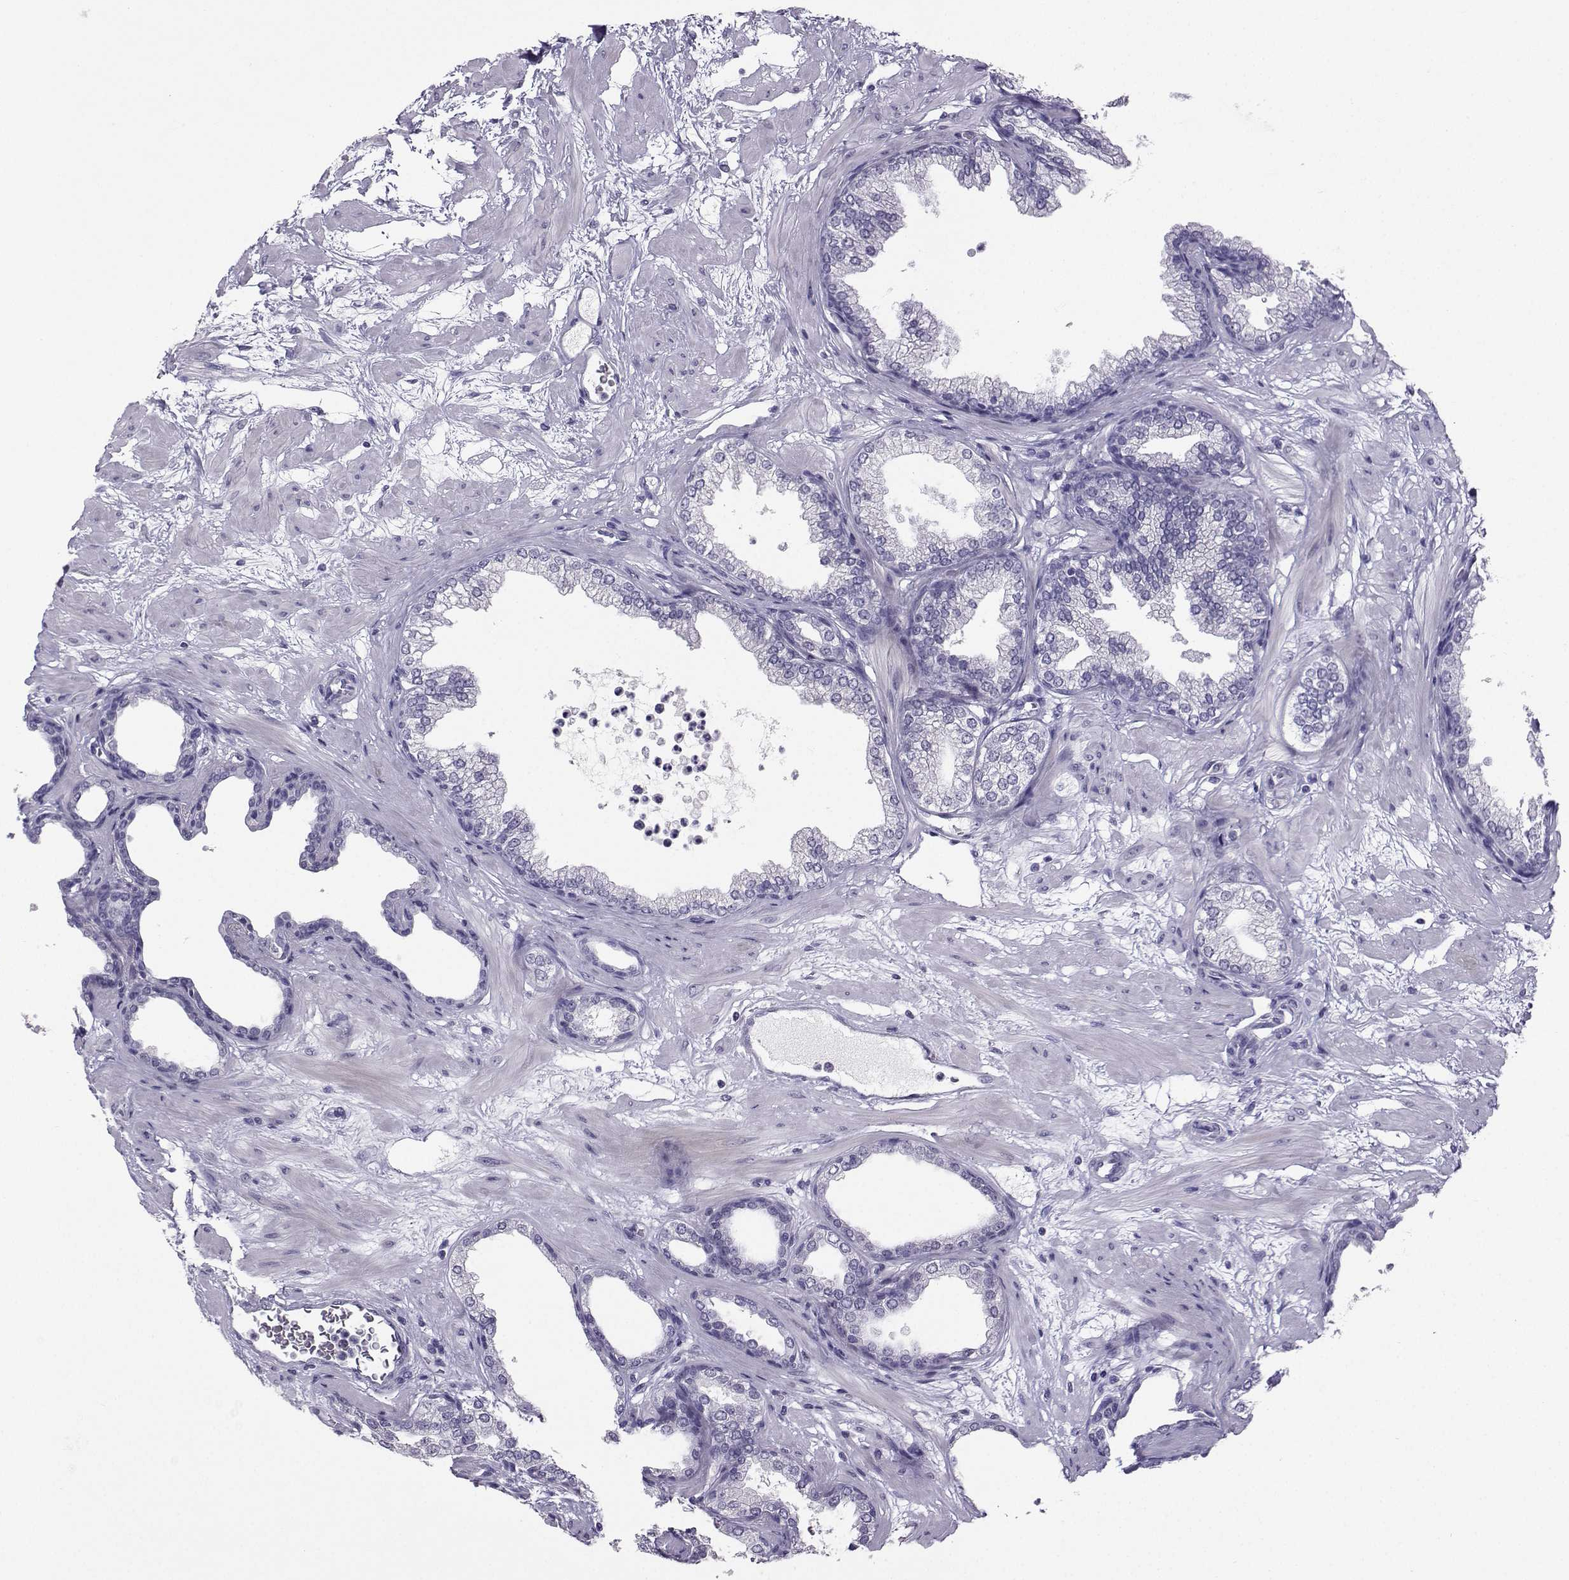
{"staining": {"intensity": "negative", "quantity": "none", "location": "none"}, "tissue": "prostate", "cell_type": "Glandular cells", "image_type": "normal", "snomed": [{"axis": "morphology", "description": "Normal tissue, NOS"}, {"axis": "topography", "description": "Prostate"}], "caption": "This is an immunohistochemistry histopathology image of normal human prostate. There is no positivity in glandular cells.", "gene": "TBR1", "patient": {"sex": "male", "age": 37}}